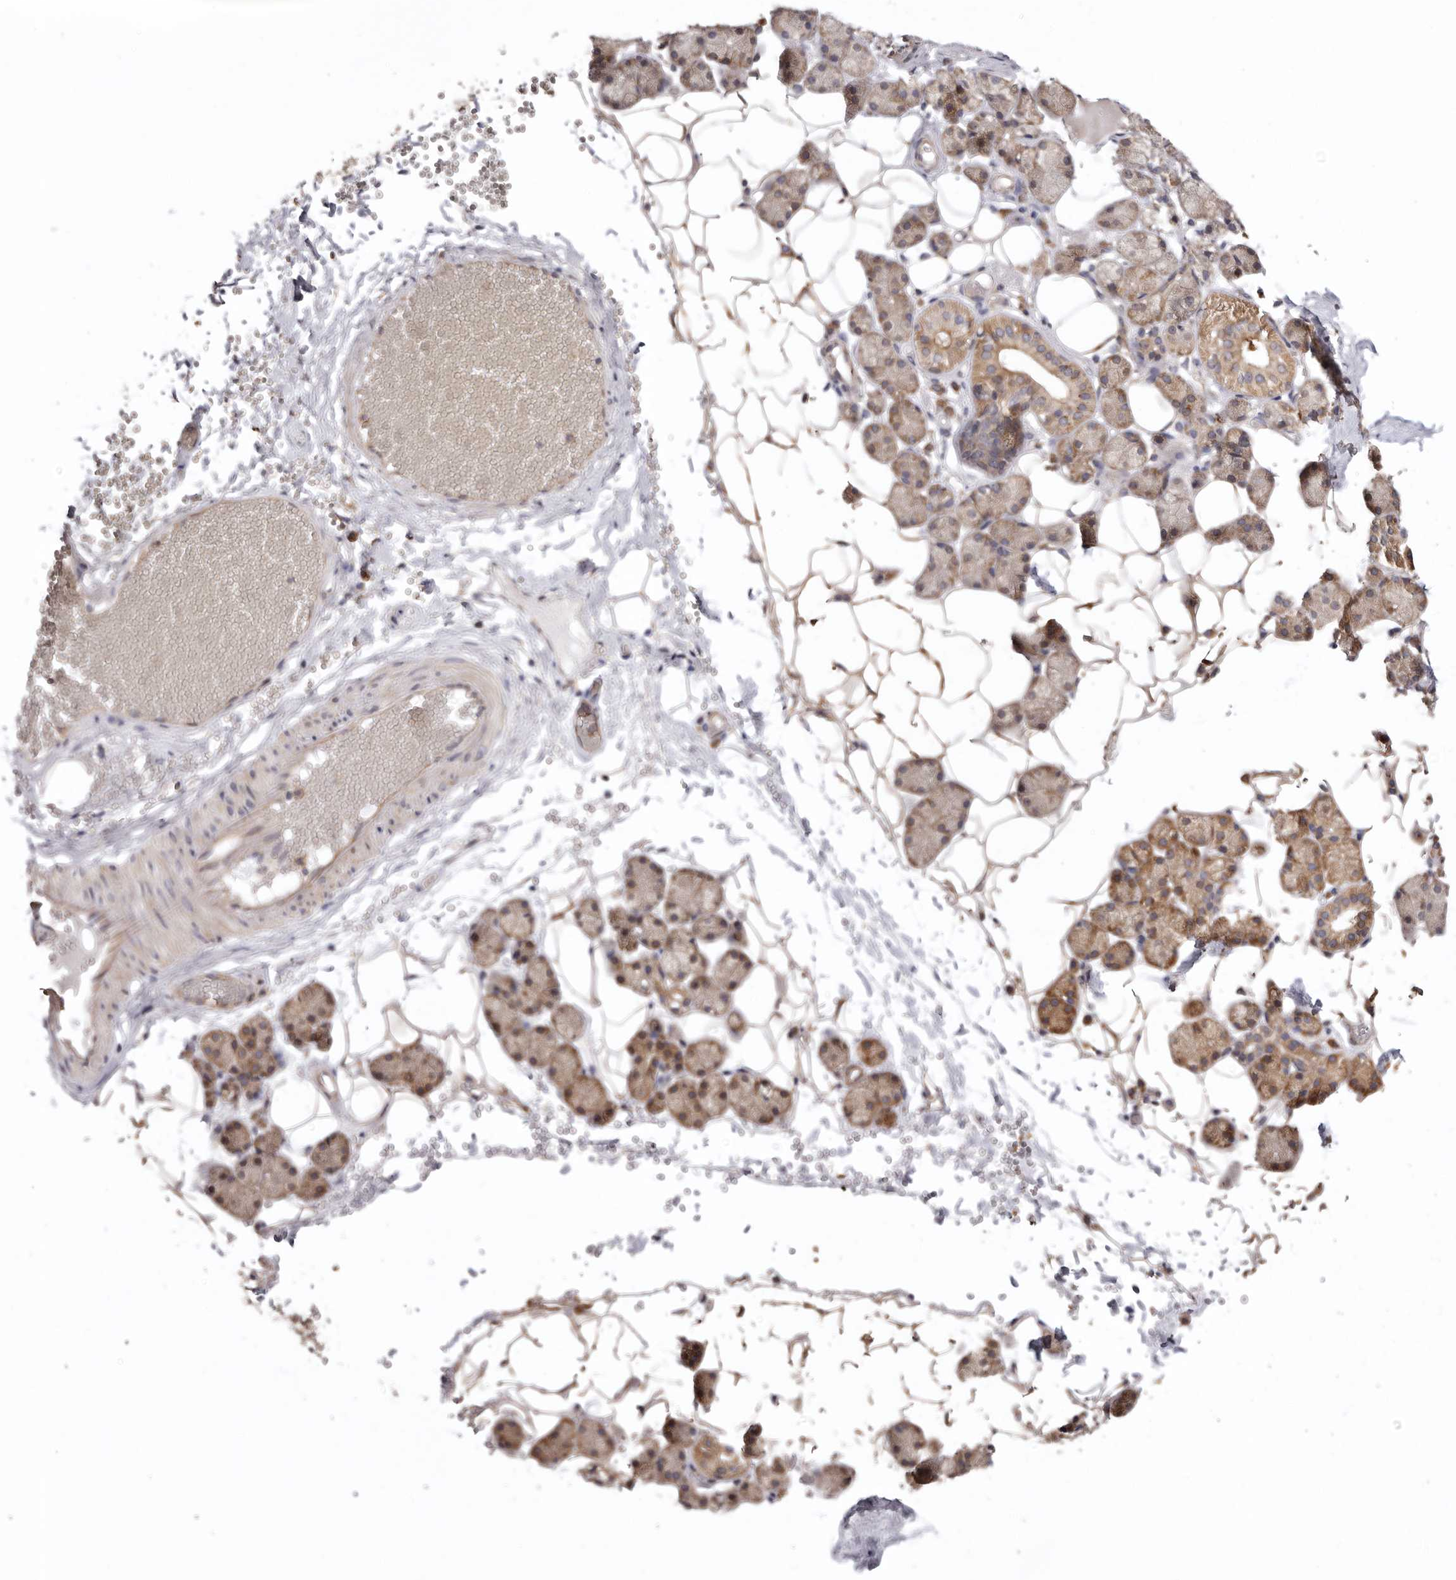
{"staining": {"intensity": "moderate", "quantity": "25%-75%", "location": "cytoplasmic/membranous"}, "tissue": "salivary gland", "cell_type": "Glandular cells", "image_type": "normal", "snomed": [{"axis": "morphology", "description": "Normal tissue, NOS"}, {"axis": "topography", "description": "Salivary gland"}], "caption": "Salivary gland stained with IHC reveals moderate cytoplasmic/membranous expression in approximately 25%-75% of glandular cells.", "gene": "TMUB1", "patient": {"sex": "female", "age": 33}}